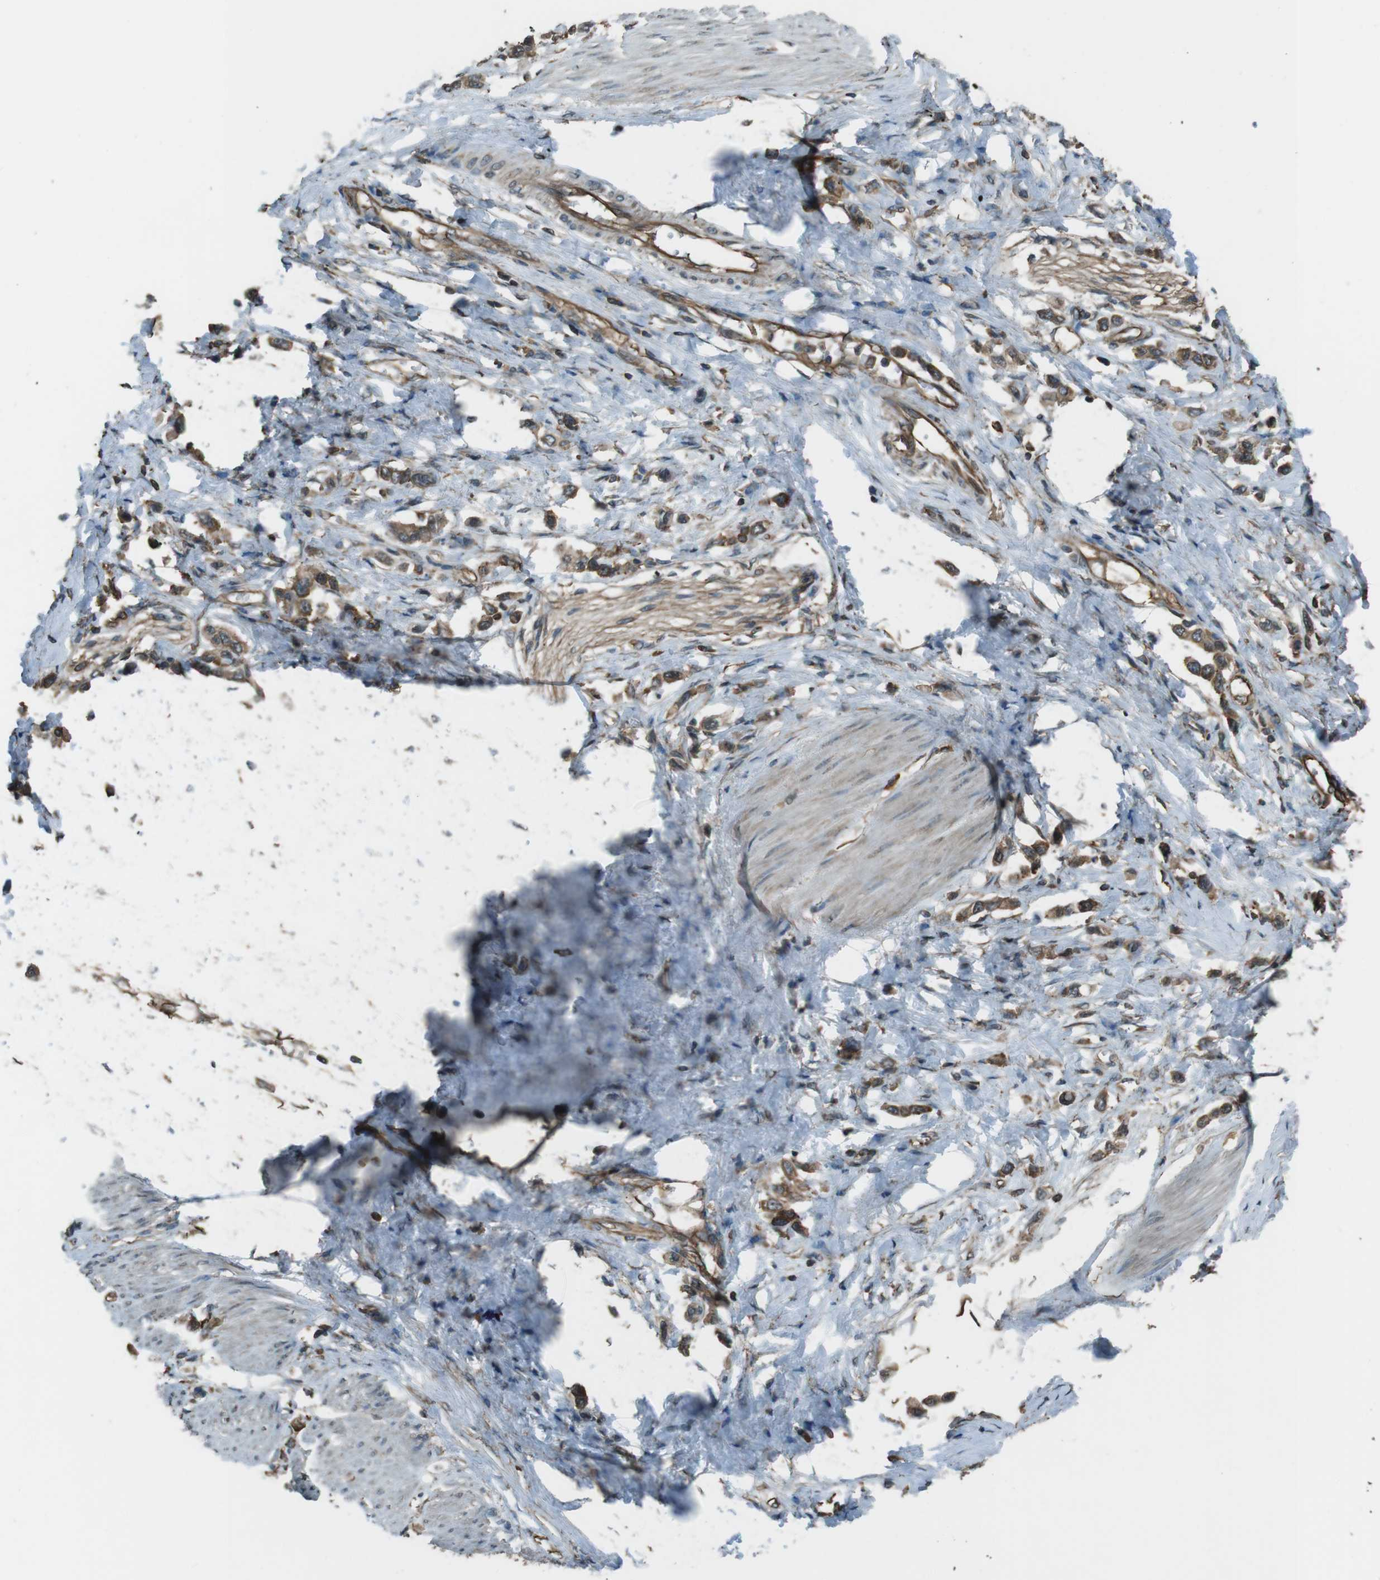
{"staining": {"intensity": "moderate", "quantity": ">75%", "location": "cytoplasmic/membranous"}, "tissue": "stomach cancer", "cell_type": "Tumor cells", "image_type": "cancer", "snomed": [{"axis": "morphology", "description": "Adenocarcinoma, NOS"}, {"axis": "topography", "description": "Stomach"}], "caption": "Stomach adenocarcinoma tissue reveals moderate cytoplasmic/membranous staining in approximately >75% of tumor cells", "gene": "PA2G4", "patient": {"sex": "female", "age": 65}}